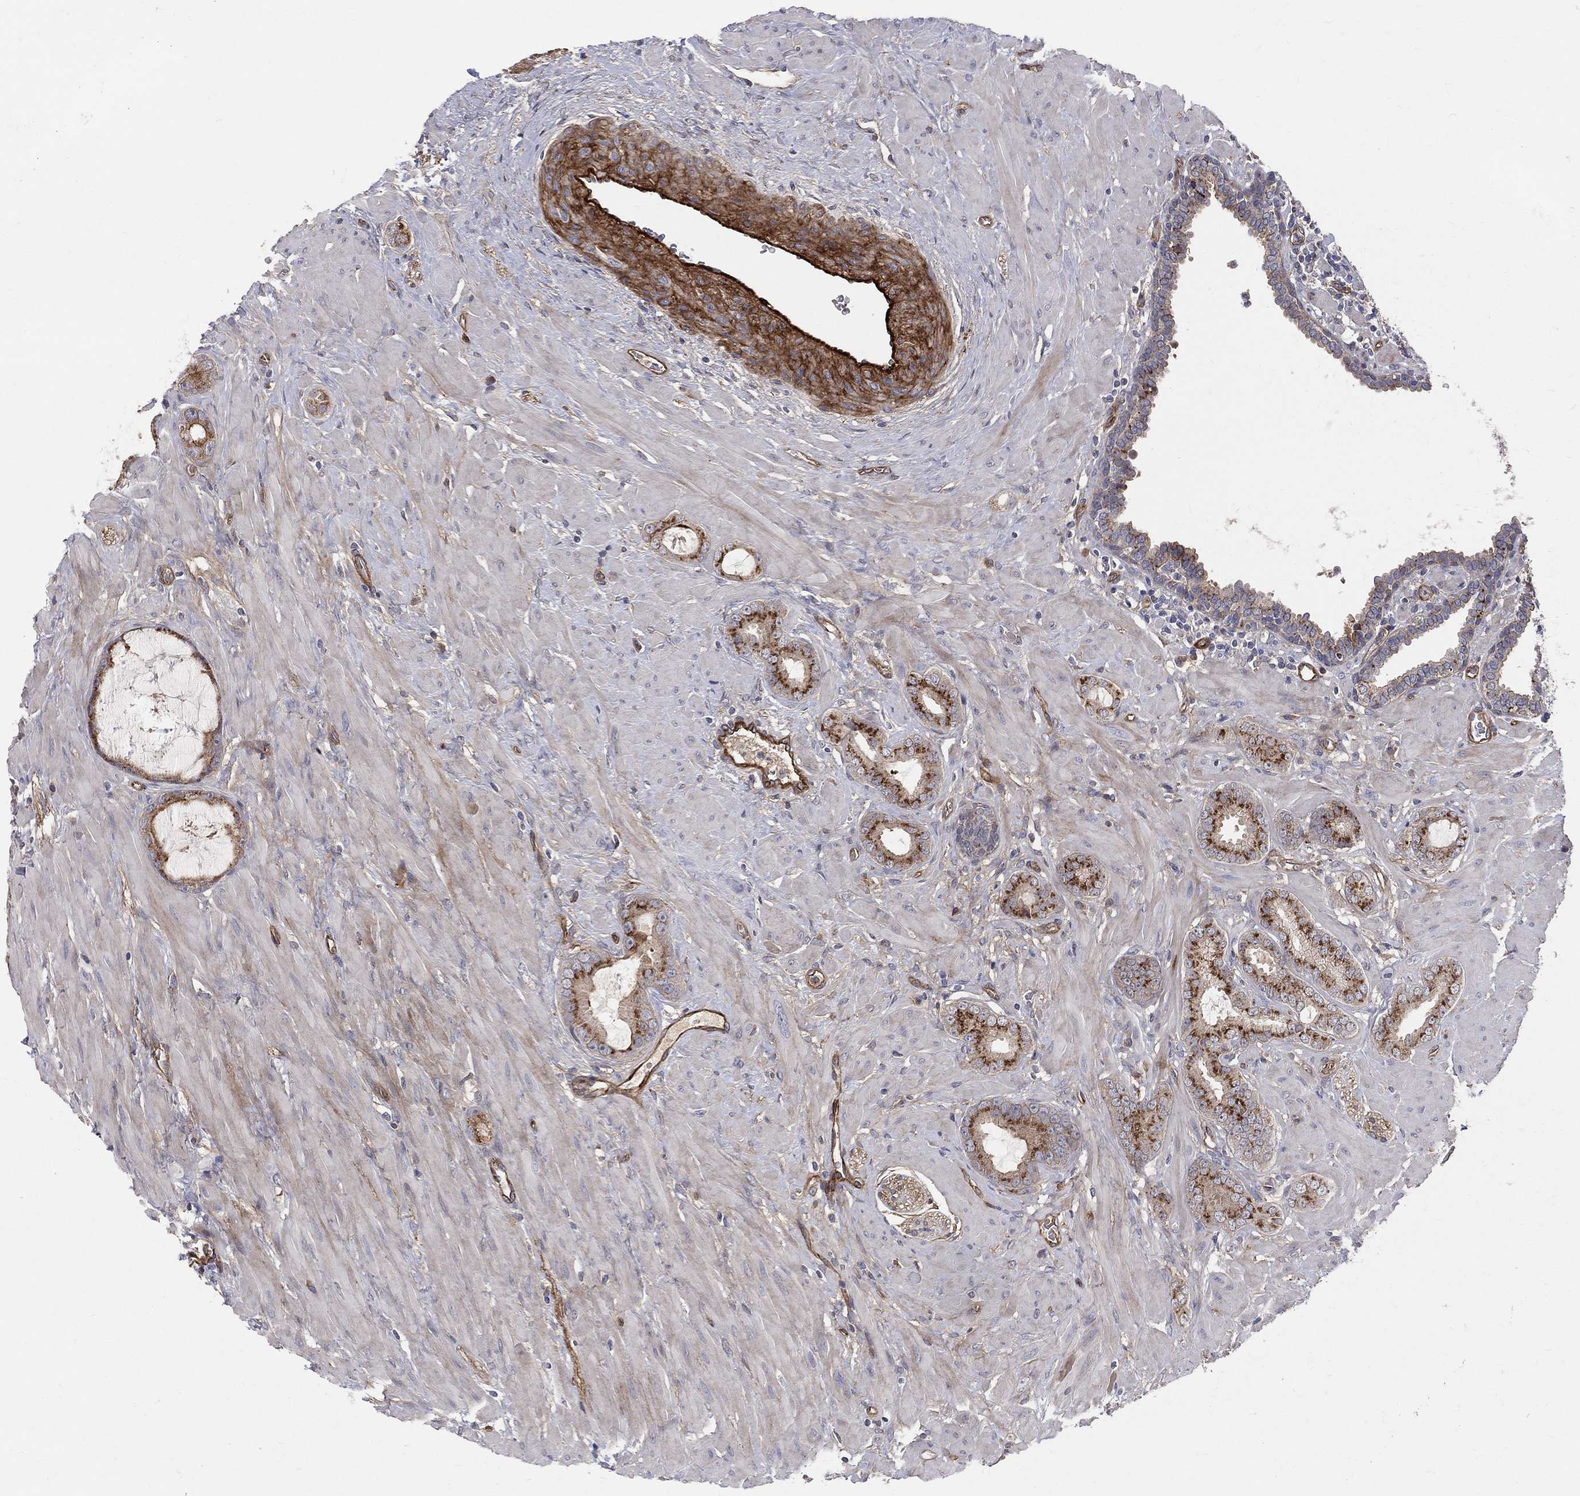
{"staining": {"intensity": "strong", "quantity": "25%-75%", "location": "cytoplasmic/membranous"}, "tissue": "prostate cancer", "cell_type": "Tumor cells", "image_type": "cancer", "snomed": [{"axis": "morphology", "description": "Adenocarcinoma, Low grade"}, {"axis": "topography", "description": "Prostate"}], "caption": "Prostate cancer stained with a protein marker demonstrates strong staining in tumor cells.", "gene": "ENTPD1", "patient": {"sex": "male", "age": 68}}